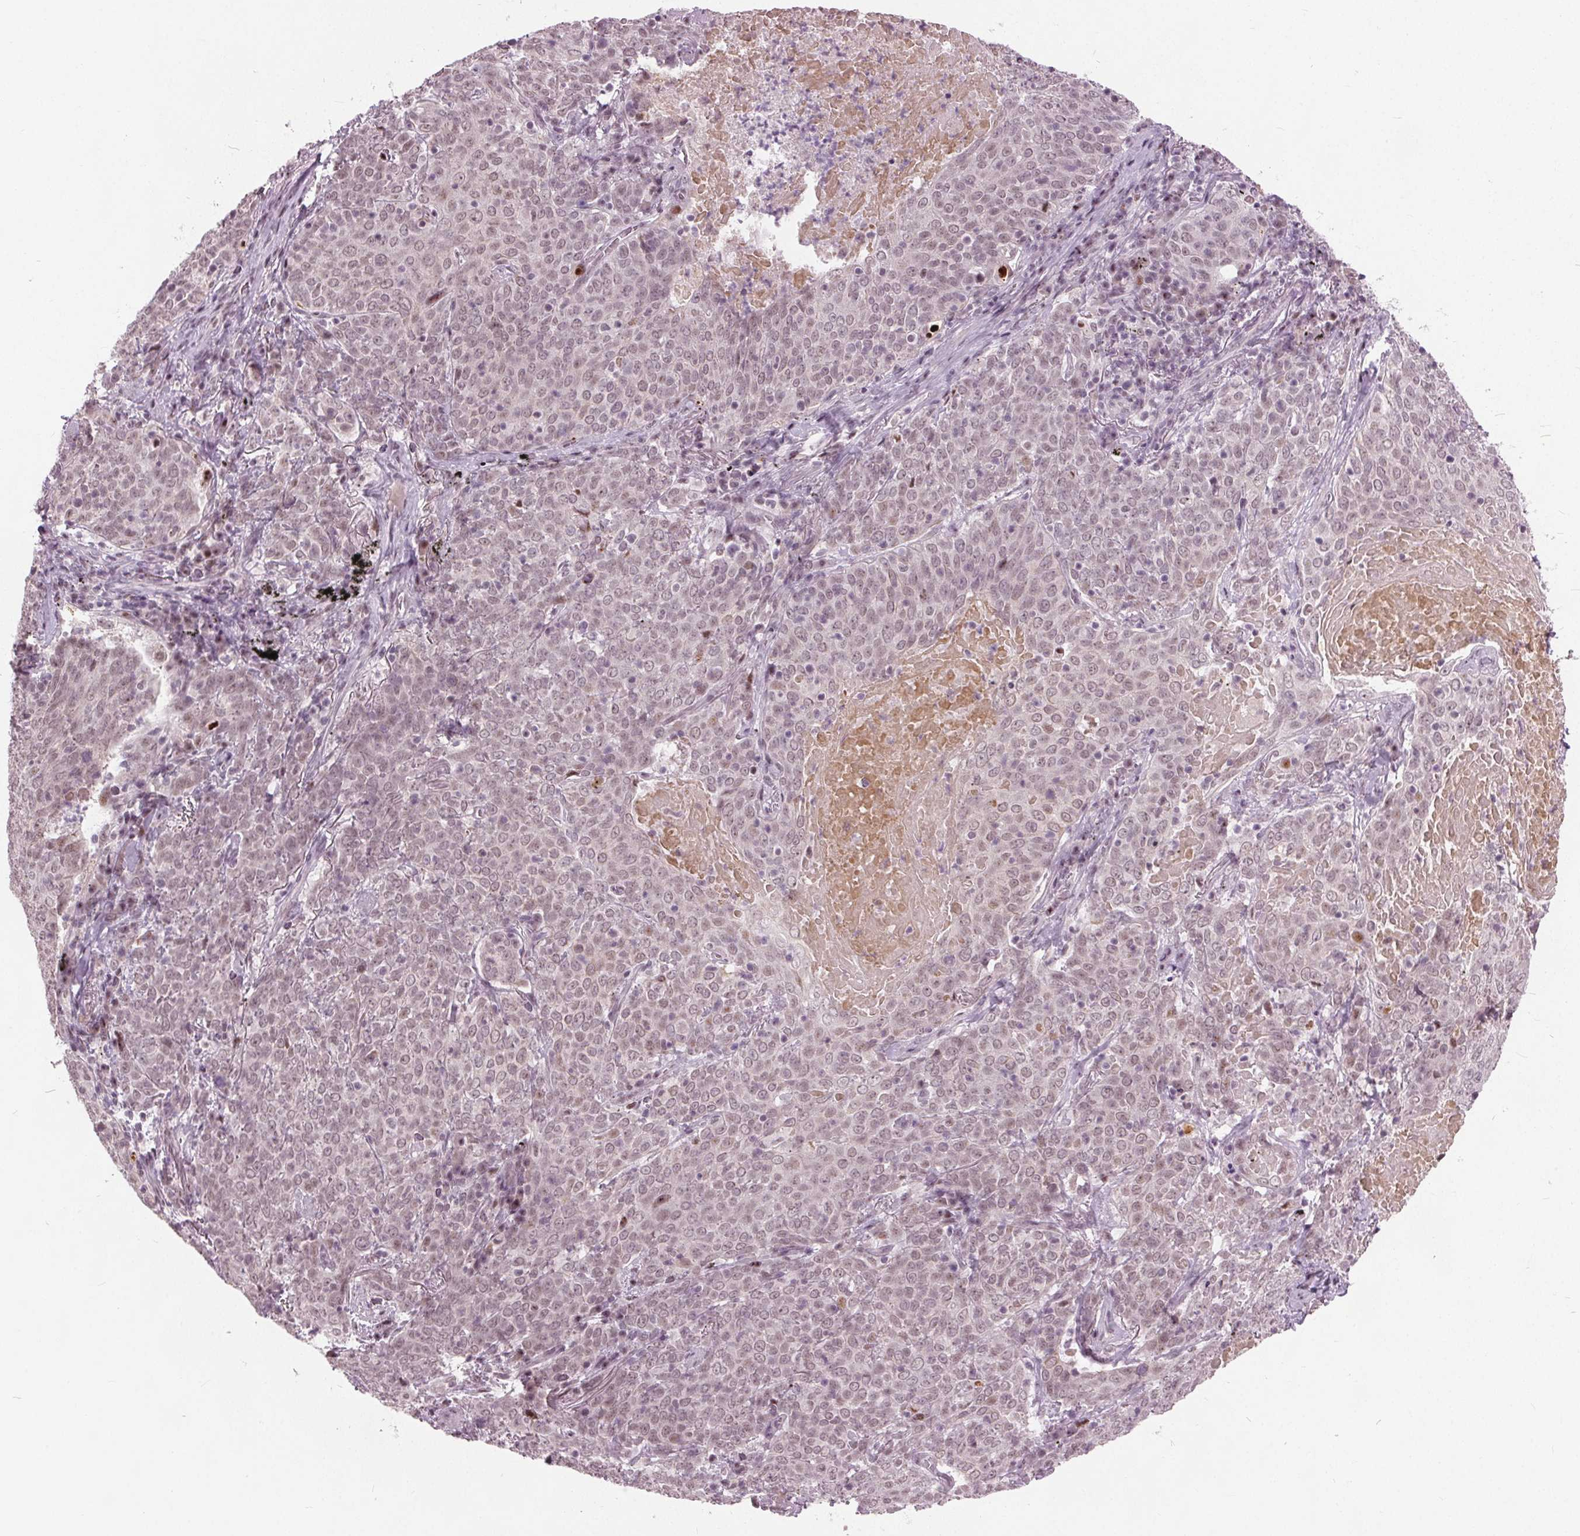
{"staining": {"intensity": "weak", "quantity": ">75%", "location": "nuclear"}, "tissue": "lung cancer", "cell_type": "Tumor cells", "image_type": "cancer", "snomed": [{"axis": "morphology", "description": "Squamous cell carcinoma, NOS"}, {"axis": "topography", "description": "Lung"}], "caption": "A low amount of weak nuclear expression is present in about >75% of tumor cells in lung cancer (squamous cell carcinoma) tissue. The staining was performed using DAB, with brown indicating positive protein expression. Nuclei are stained blue with hematoxylin.", "gene": "TTC34", "patient": {"sex": "male", "age": 82}}